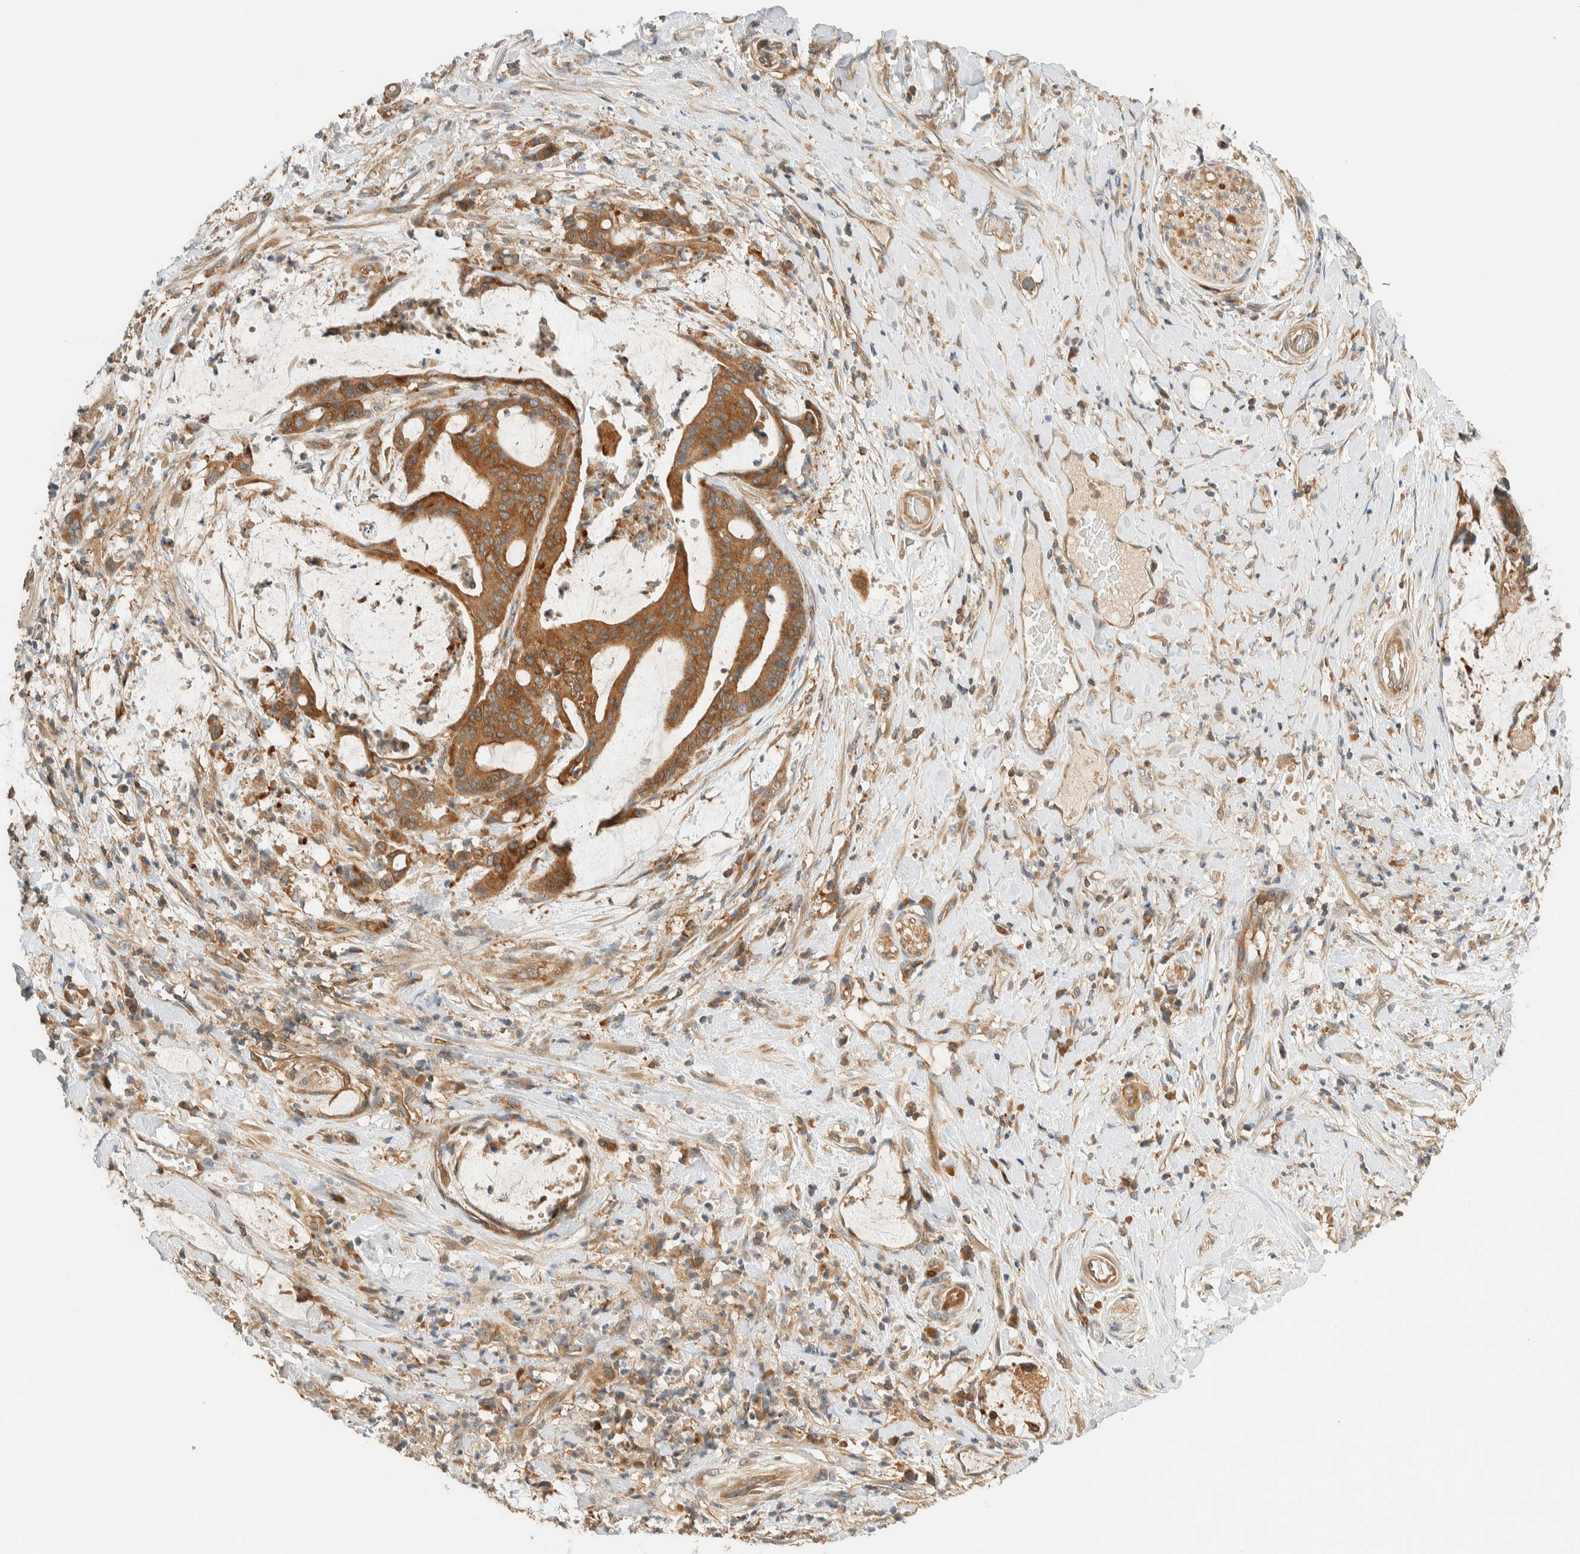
{"staining": {"intensity": "moderate", "quantity": ">75%", "location": "cytoplasmic/membranous"}, "tissue": "liver cancer", "cell_type": "Tumor cells", "image_type": "cancer", "snomed": [{"axis": "morphology", "description": "Normal tissue, NOS"}, {"axis": "morphology", "description": "Cholangiocarcinoma"}, {"axis": "topography", "description": "Liver"}, {"axis": "topography", "description": "Peripheral nerve tissue"}], "caption": "Cholangiocarcinoma (liver) was stained to show a protein in brown. There is medium levels of moderate cytoplasmic/membranous staining in approximately >75% of tumor cells.", "gene": "ARFGEF1", "patient": {"sex": "female", "age": 73}}